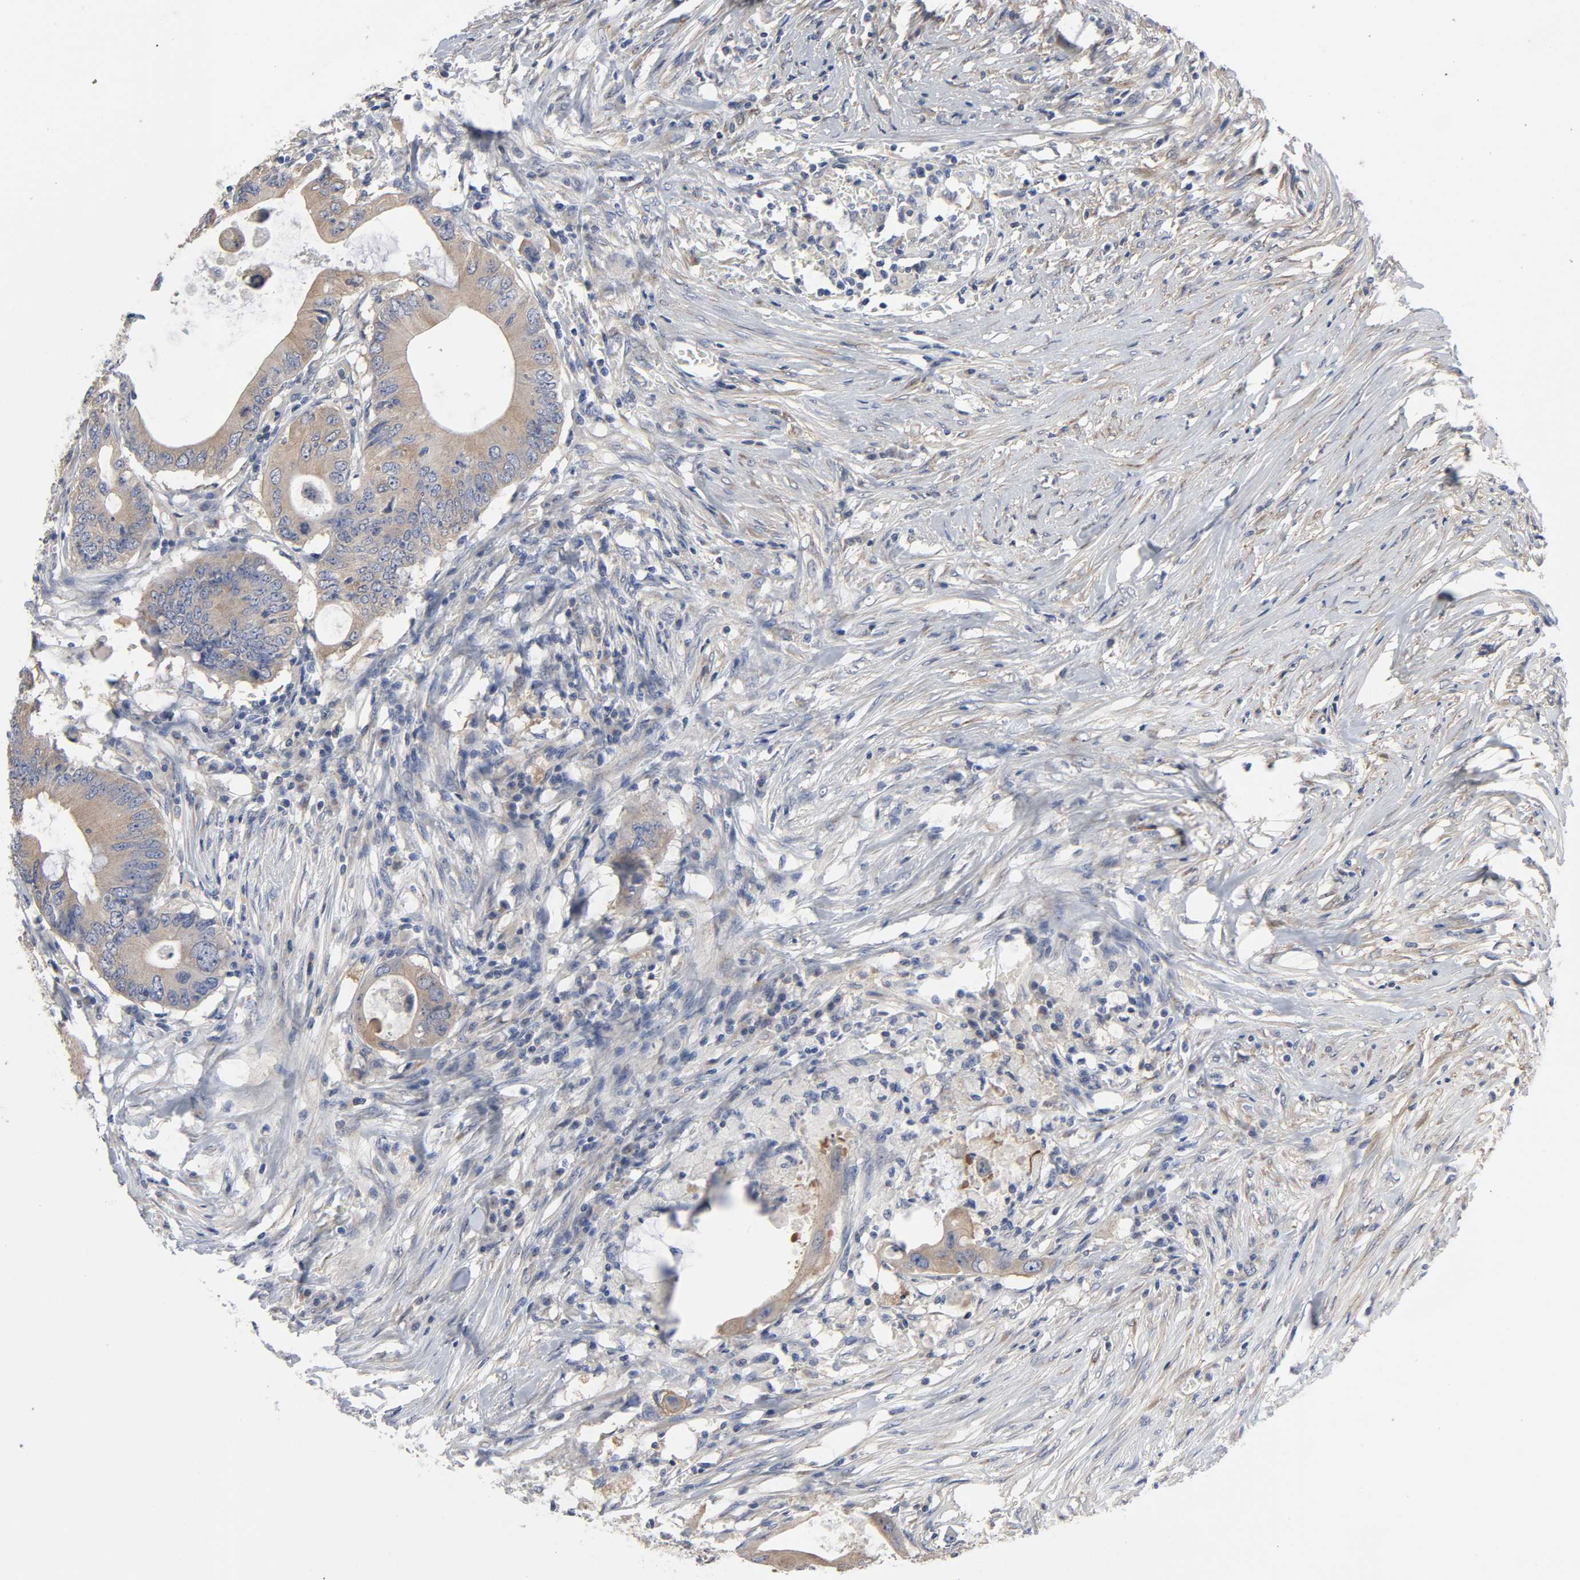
{"staining": {"intensity": "moderate", "quantity": ">75%", "location": "cytoplasmic/membranous"}, "tissue": "colorectal cancer", "cell_type": "Tumor cells", "image_type": "cancer", "snomed": [{"axis": "morphology", "description": "Adenocarcinoma, NOS"}, {"axis": "topography", "description": "Colon"}], "caption": "Moderate cytoplasmic/membranous protein staining is seen in about >75% of tumor cells in colorectal cancer.", "gene": "DYNLT3", "patient": {"sex": "male", "age": 71}}